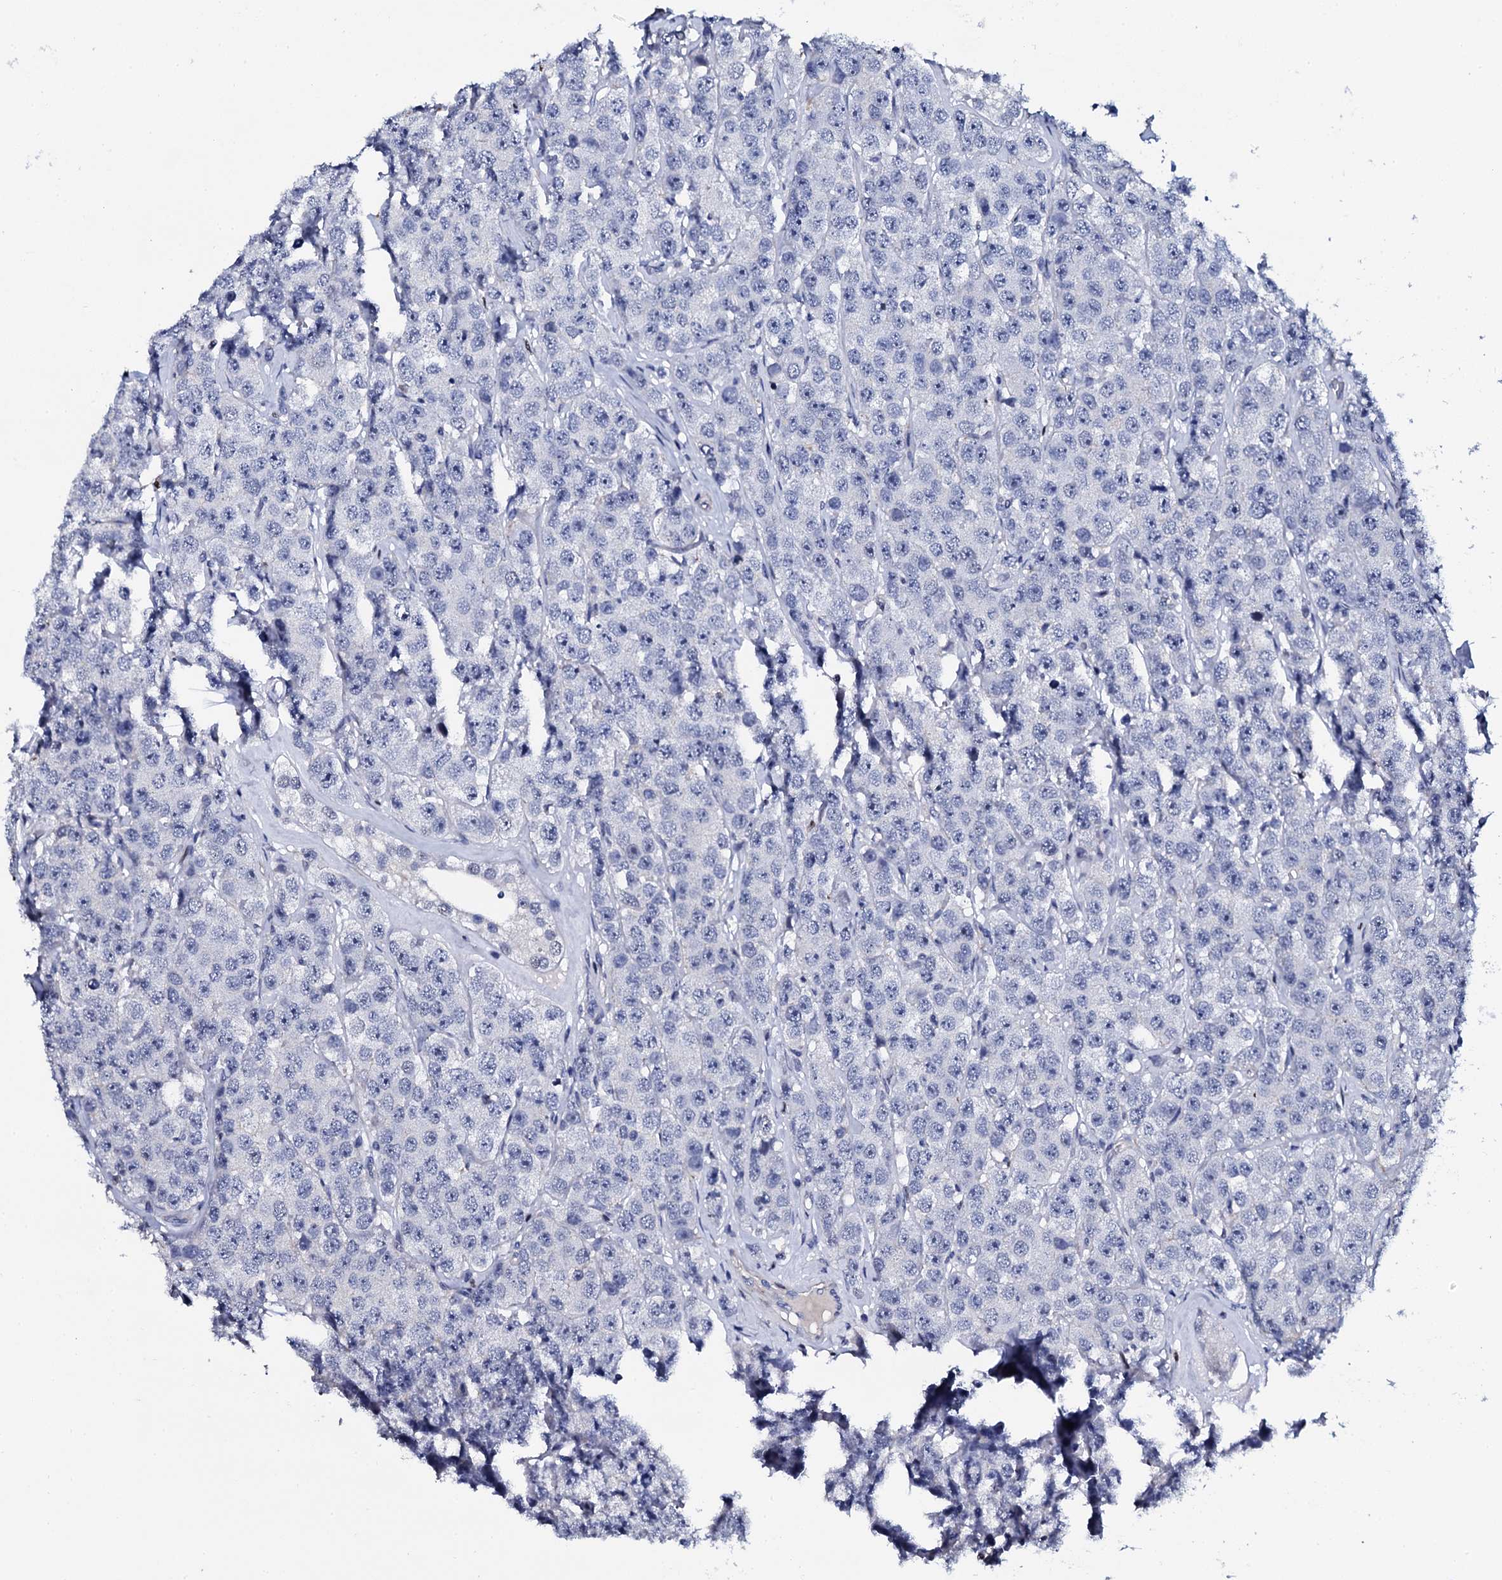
{"staining": {"intensity": "negative", "quantity": "none", "location": "none"}, "tissue": "testis cancer", "cell_type": "Tumor cells", "image_type": "cancer", "snomed": [{"axis": "morphology", "description": "Seminoma, NOS"}, {"axis": "topography", "description": "Testis"}], "caption": "Immunohistochemistry (IHC) micrograph of human testis cancer (seminoma) stained for a protein (brown), which exhibits no positivity in tumor cells.", "gene": "NPM2", "patient": {"sex": "male", "age": 28}}